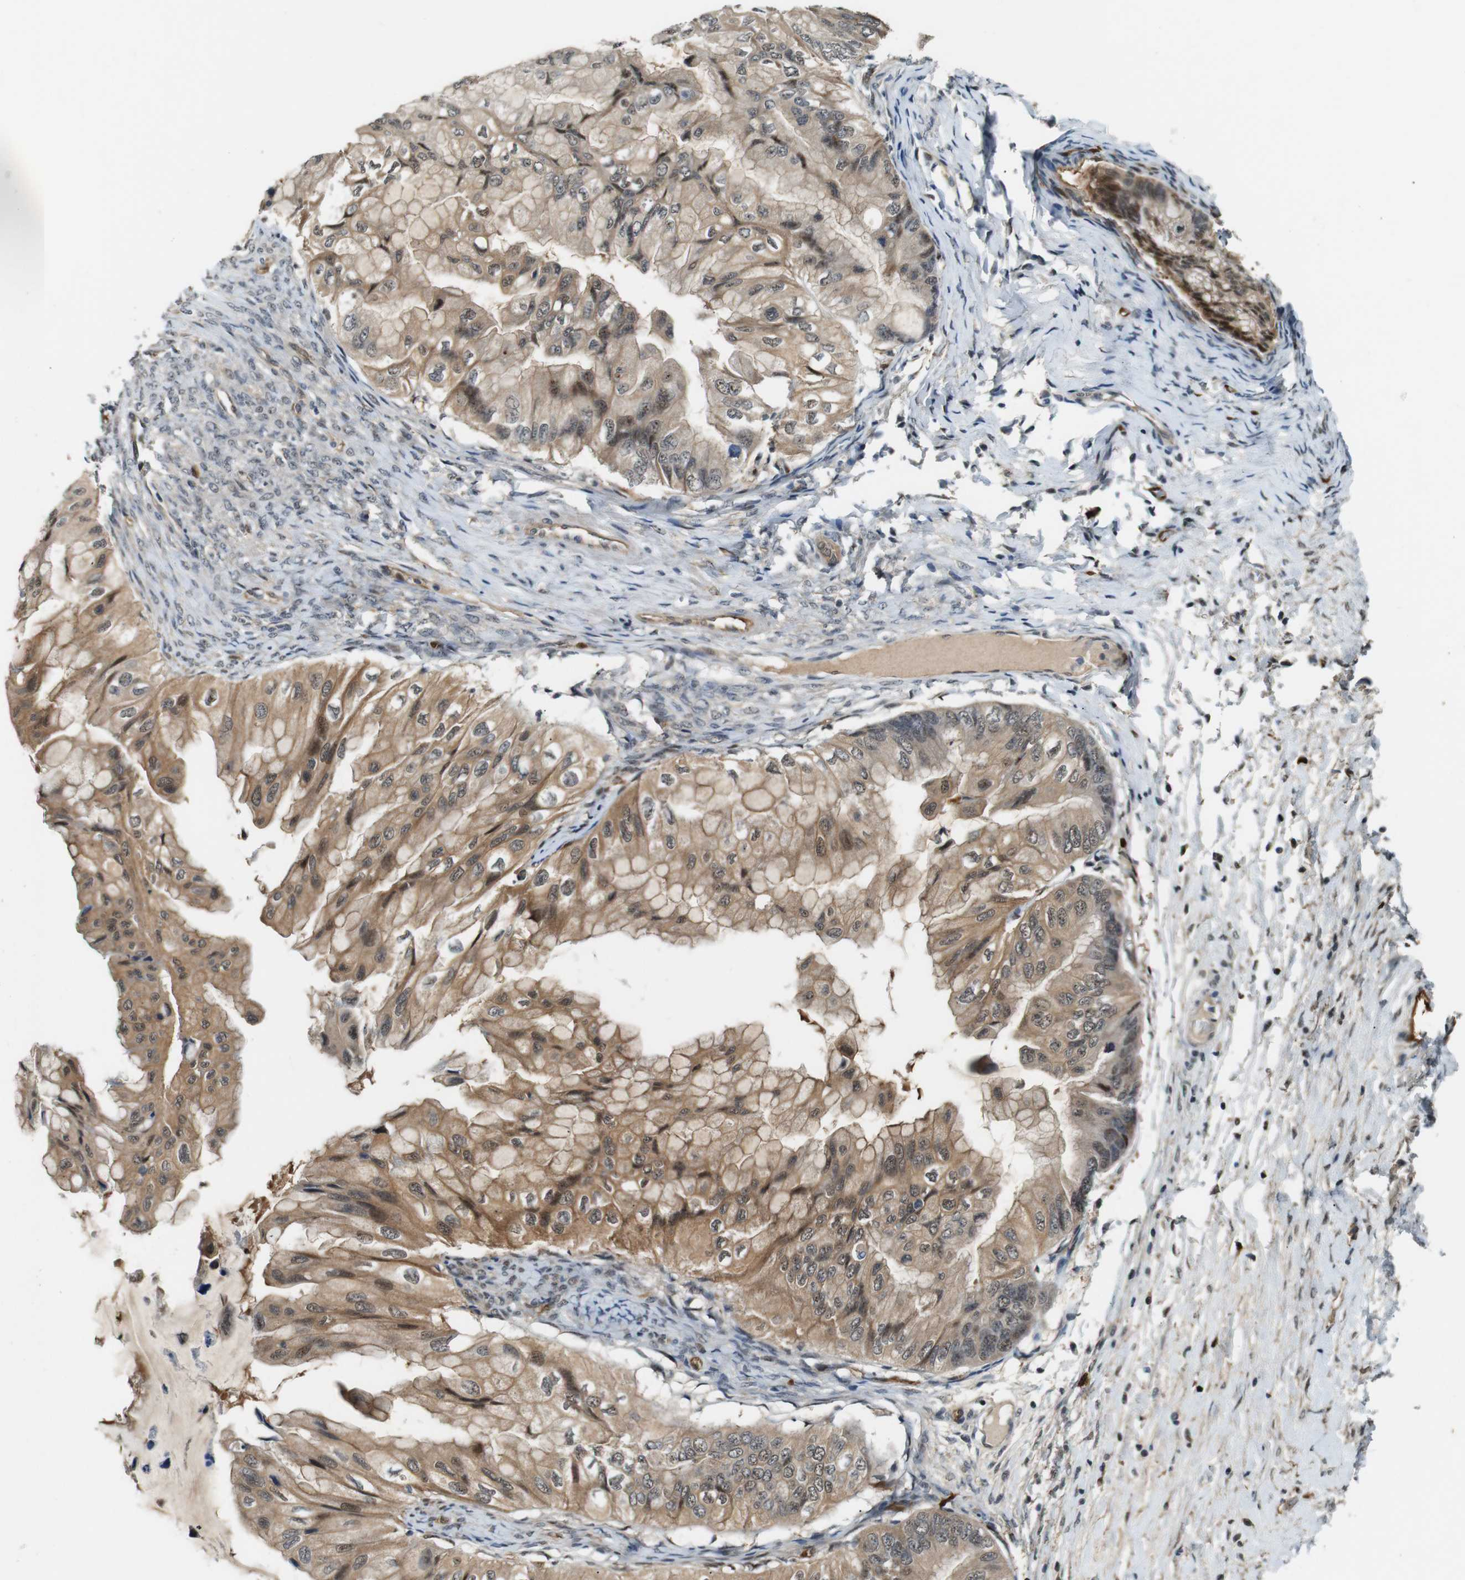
{"staining": {"intensity": "moderate", "quantity": ">75%", "location": "cytoplasmic/membranous,nuclear"}, "tissue": "ovarian cancer", "cell_type": "Tumor cells", "image_type": "cancer", "snomed": [{"axis": "morphology", "description": "Cystadenocarcinoma, mucinous, NOS"}, {"axis": "topography", "description": "Ovary"}], "caption": "Ovarian mucinous cystadenocarcinoma stained with a protein marker displays moderate staining in tumor cells.", "gene": "LXN", "patient": {"sex": "female", "age": 61}}